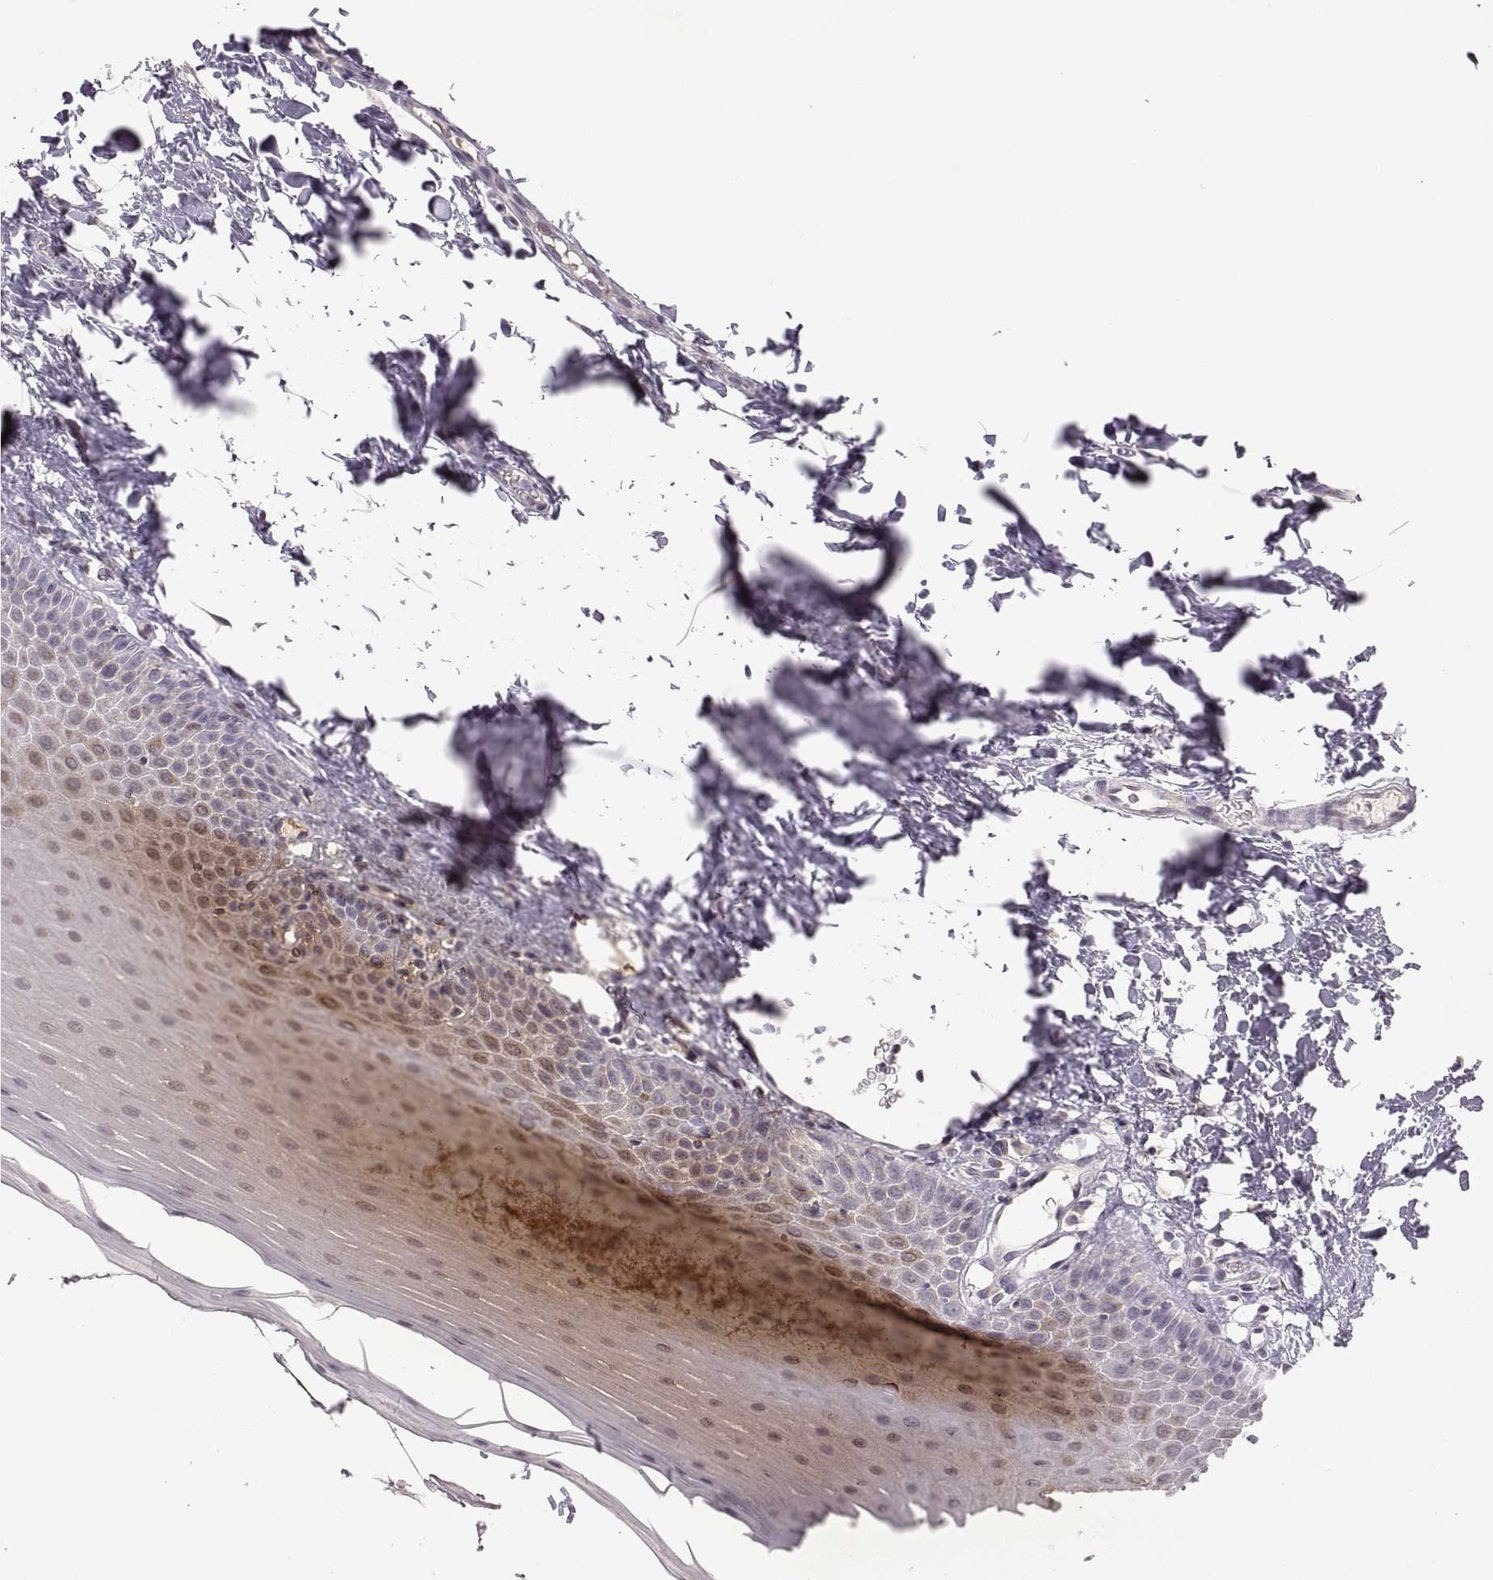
{"staining": {"intensity": "strong", "quantity": "<25%", "location": "cytoplasmic/membranous"}, "tissue": "oral mucosa", "cell_type": "Squamous epithelial cells", "image_type": "normal", "snomed": [{"axis": "morphology", "description": "Normal tissue, NOS"}, {"axis": "topography", "description": "Oral tissue"}], "caption": "This micrograph shows benign oral mucosa stained with immunohistochemistry to label a protein in brown. The cytoplasmic/membranous of squamous epithelial cells show strong positivity for the protein. Nuclei are counter-stained blue.", "gene": "HMGCR", "patient": {"sex": "male", "age": 81}}